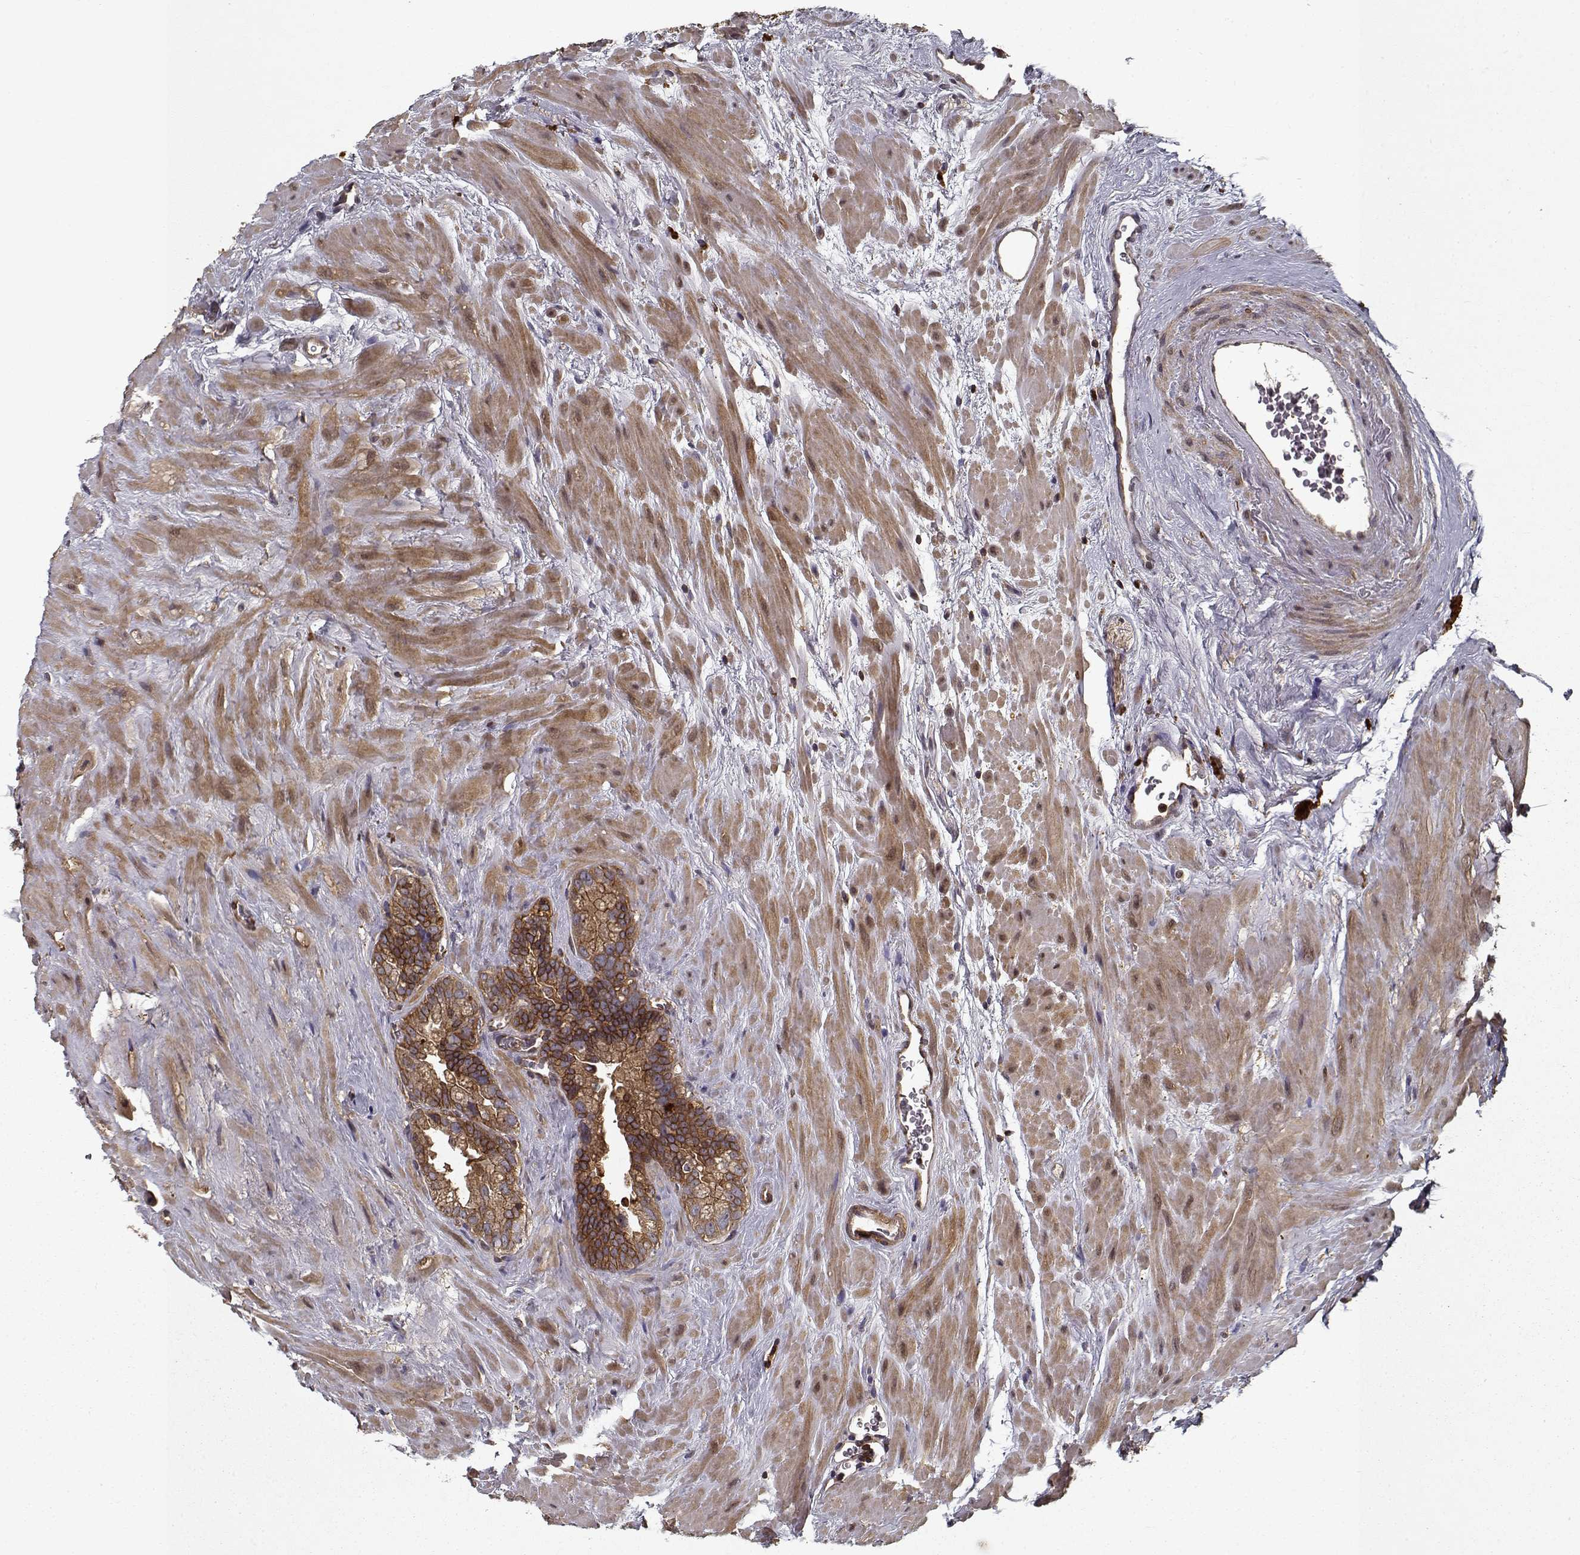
{"staining": {"intensity": "moderate", "quantity": ">75%", "location": "cytoplasmic/membranous"}, "tissue": "seminal vesicle", "cell_type": "Glandular cells", "image_type": "normal", "snomed": [{"axis": "morphology", "description": "Normal tissue, NOS"}, {"axis": "topography", "description": "Seminal veicle"}], "caption": "Protein staining of normal seminal vesicle displays moderate cytoplasmic/membranous expression in about >75% of glandular cells.", "gene": "PPP1R12A", "patient": {"sex": "male", "age": 71}}